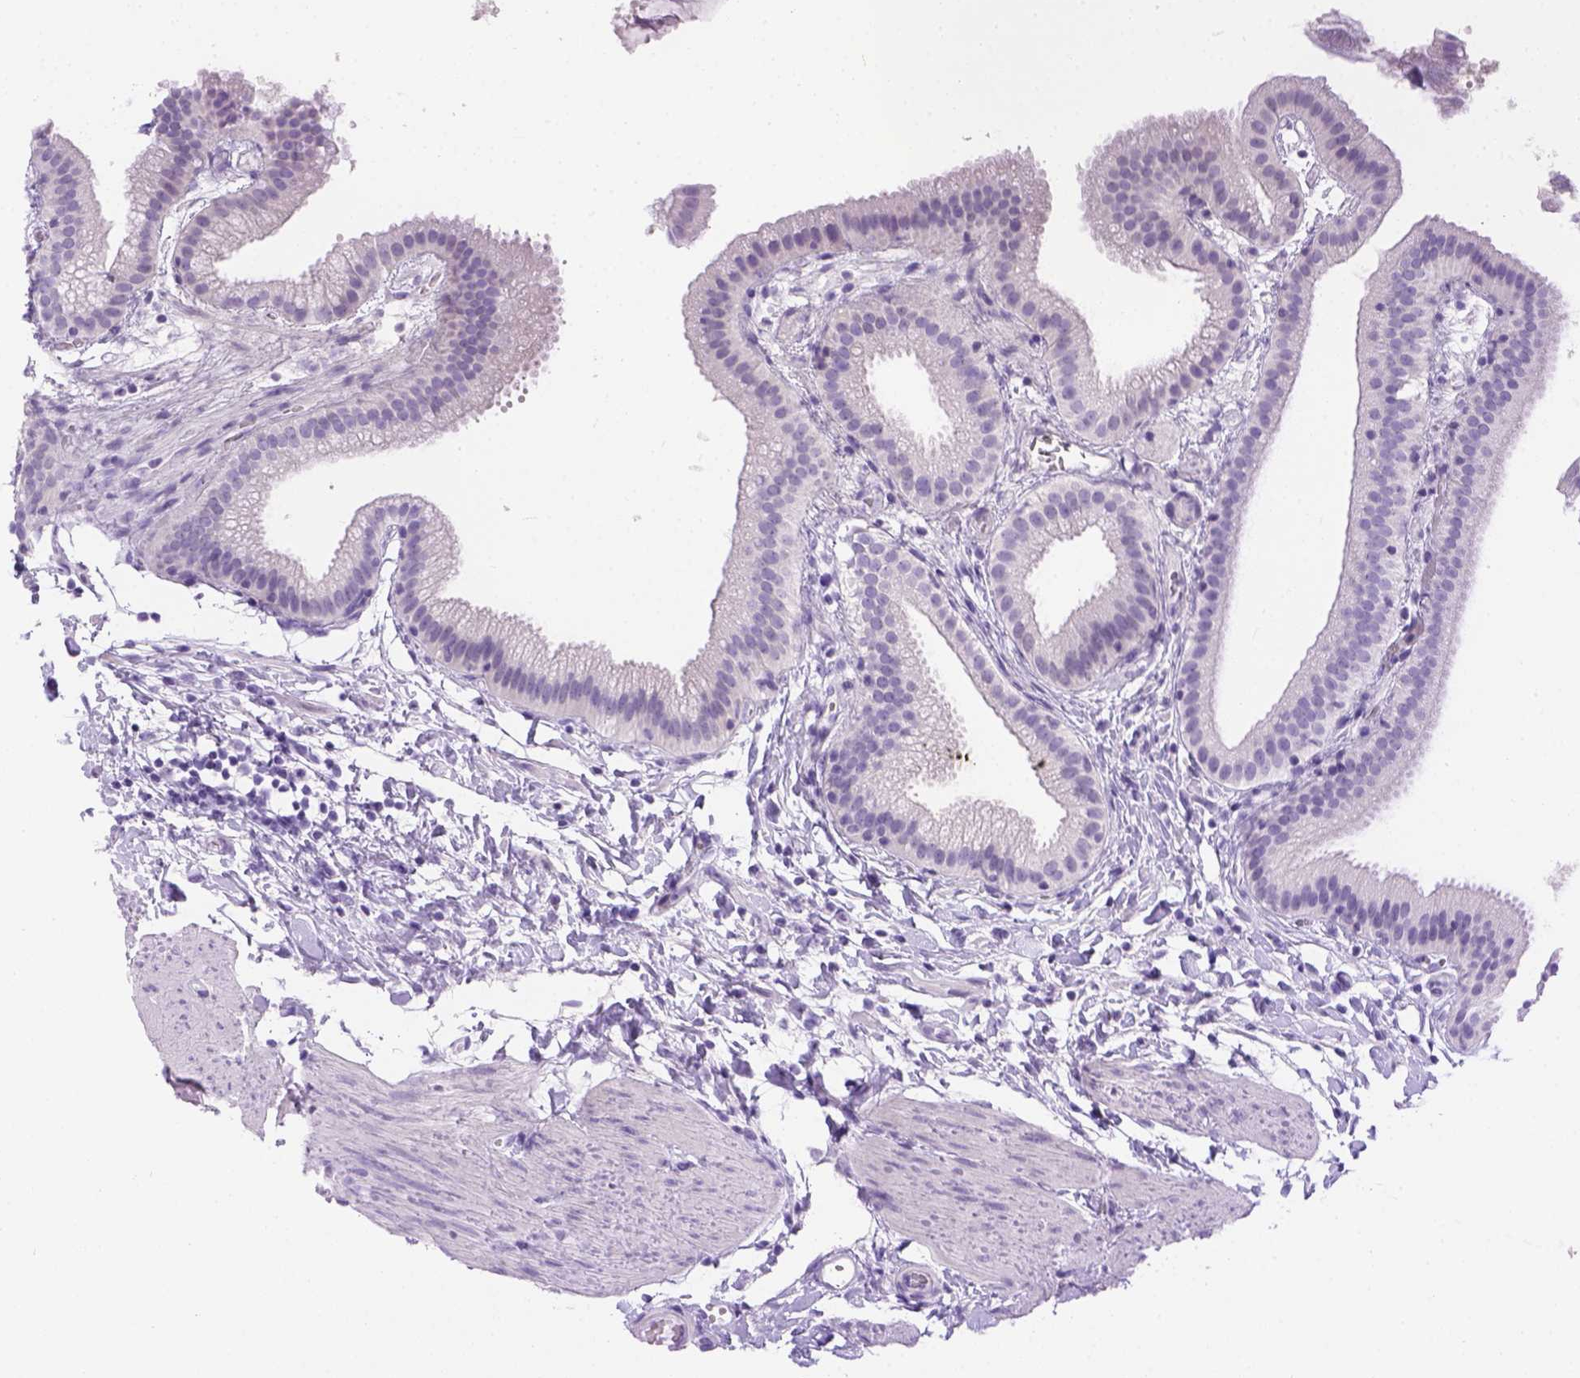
{"staining": {"intensity": "negative", "quantity": "none", "location": "none"}, "tissue": "gallbladder", "cell_type": "Glandular cells", "image_type": "normal", "snomed": [{"axis": "morphology", "description": "Normal tissue, NOS"}, {"axis": "topography", "description": "Gallbladder"}], "caption": "A photomicrograph of human gallbladder is negative for staining in glandular cells. Brightfield microscopy of immunohistochemistry (IHC) stained with DAB (3,3'-diaminobenzidine) (brown) and hematoxylin (blue), captured at high magnification.", "gene": "TMEM38A", "patient": {"sex": "female", "age": 63}}